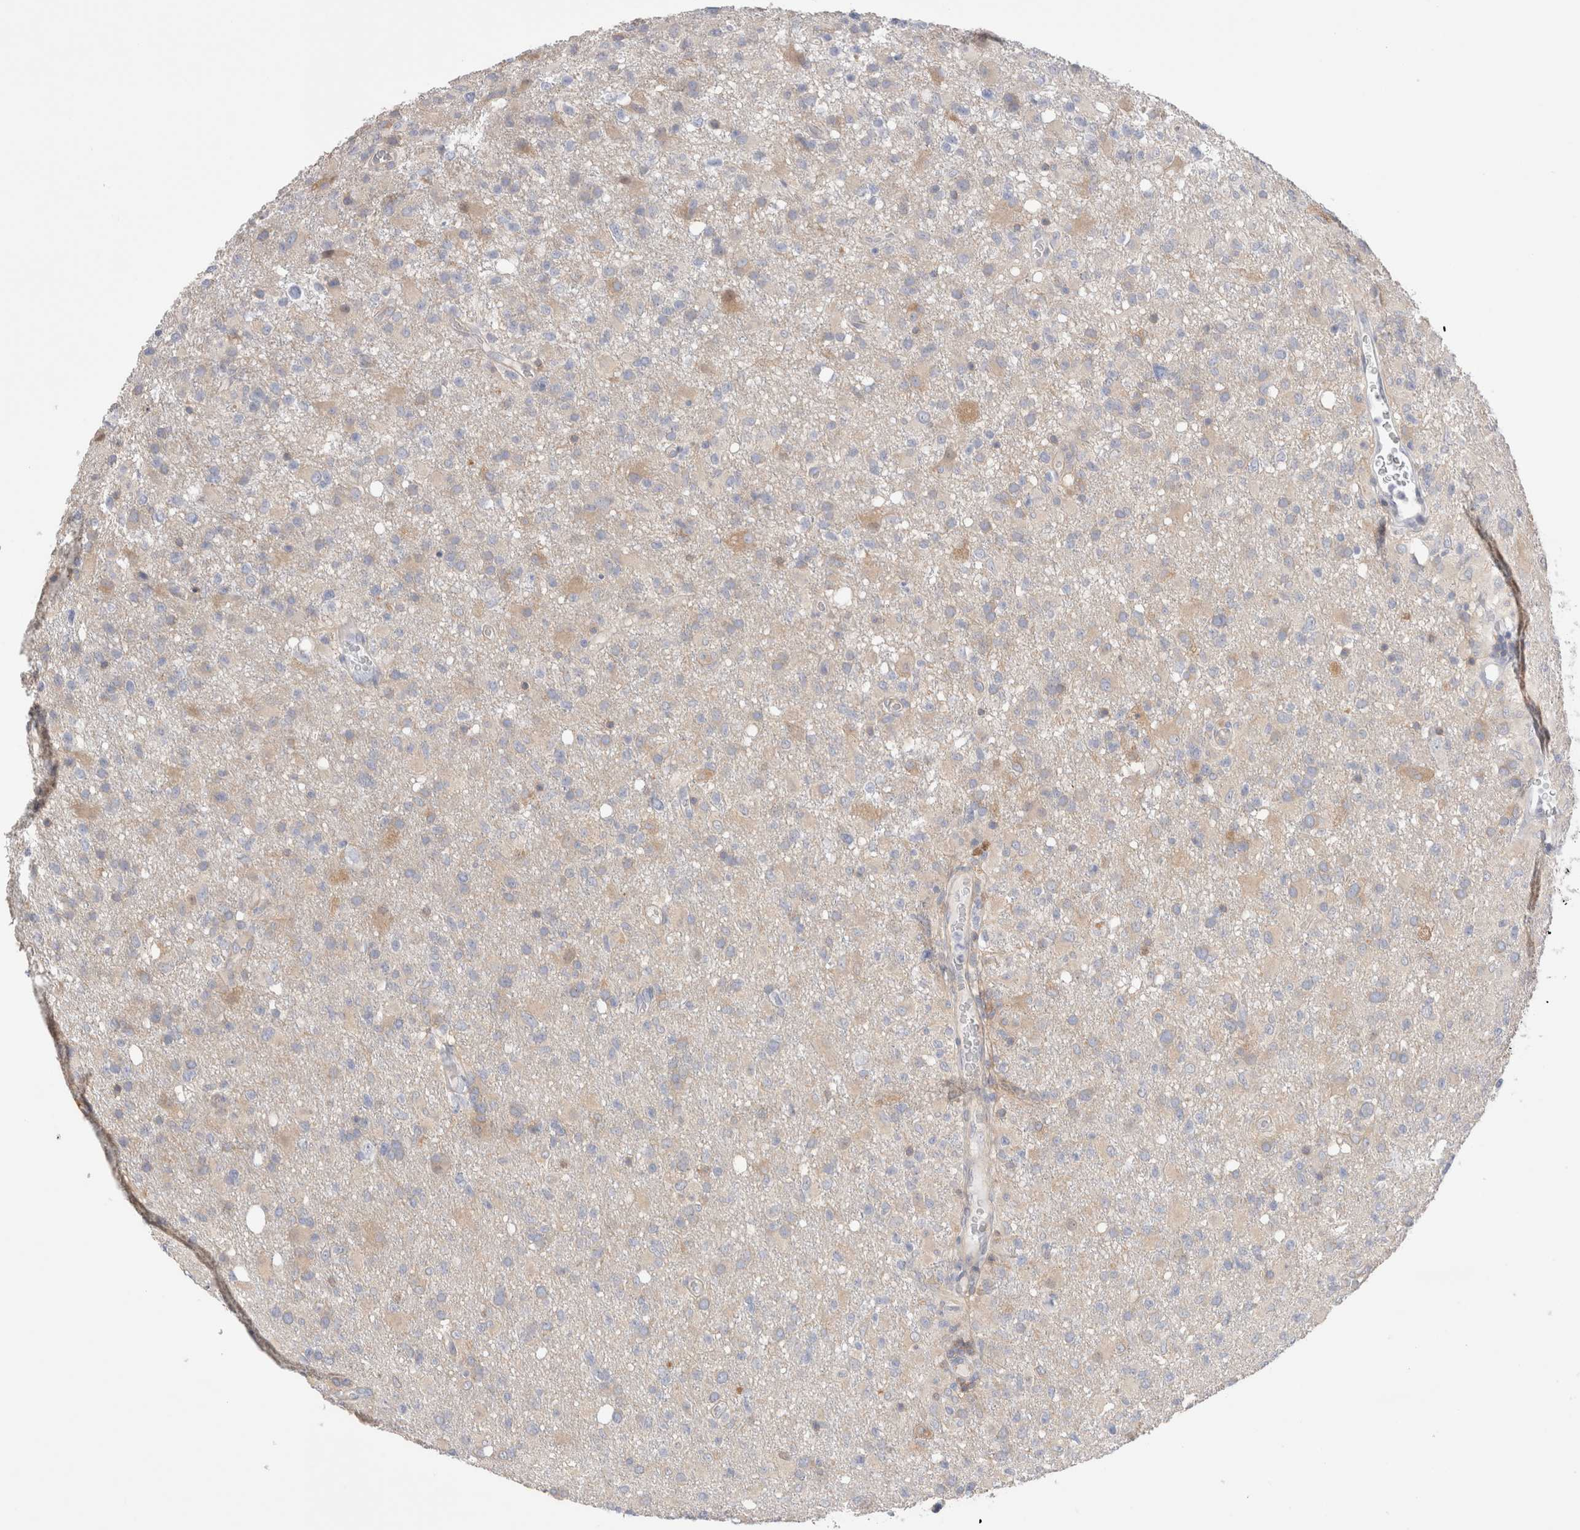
{"staining": {"intensity": "weak", "quantity": "<25%", "location": "cytoplasmic/membranous"}, "tissue": "glioma", "cell_type": "Tumor cells", "image_type": "cancer", "snomed": [{"axis": "morphology", "description": "Glioma, malignant, High grade"}, {"axis": "topography", "description": "Brain"}], "caption": "Malignant glioma (high-grade) was stained to show a protein in brown. There is no significant expression in tumor cells.", "gene": "CAPN2", "patient": {"sex": "female", "age": 57}}